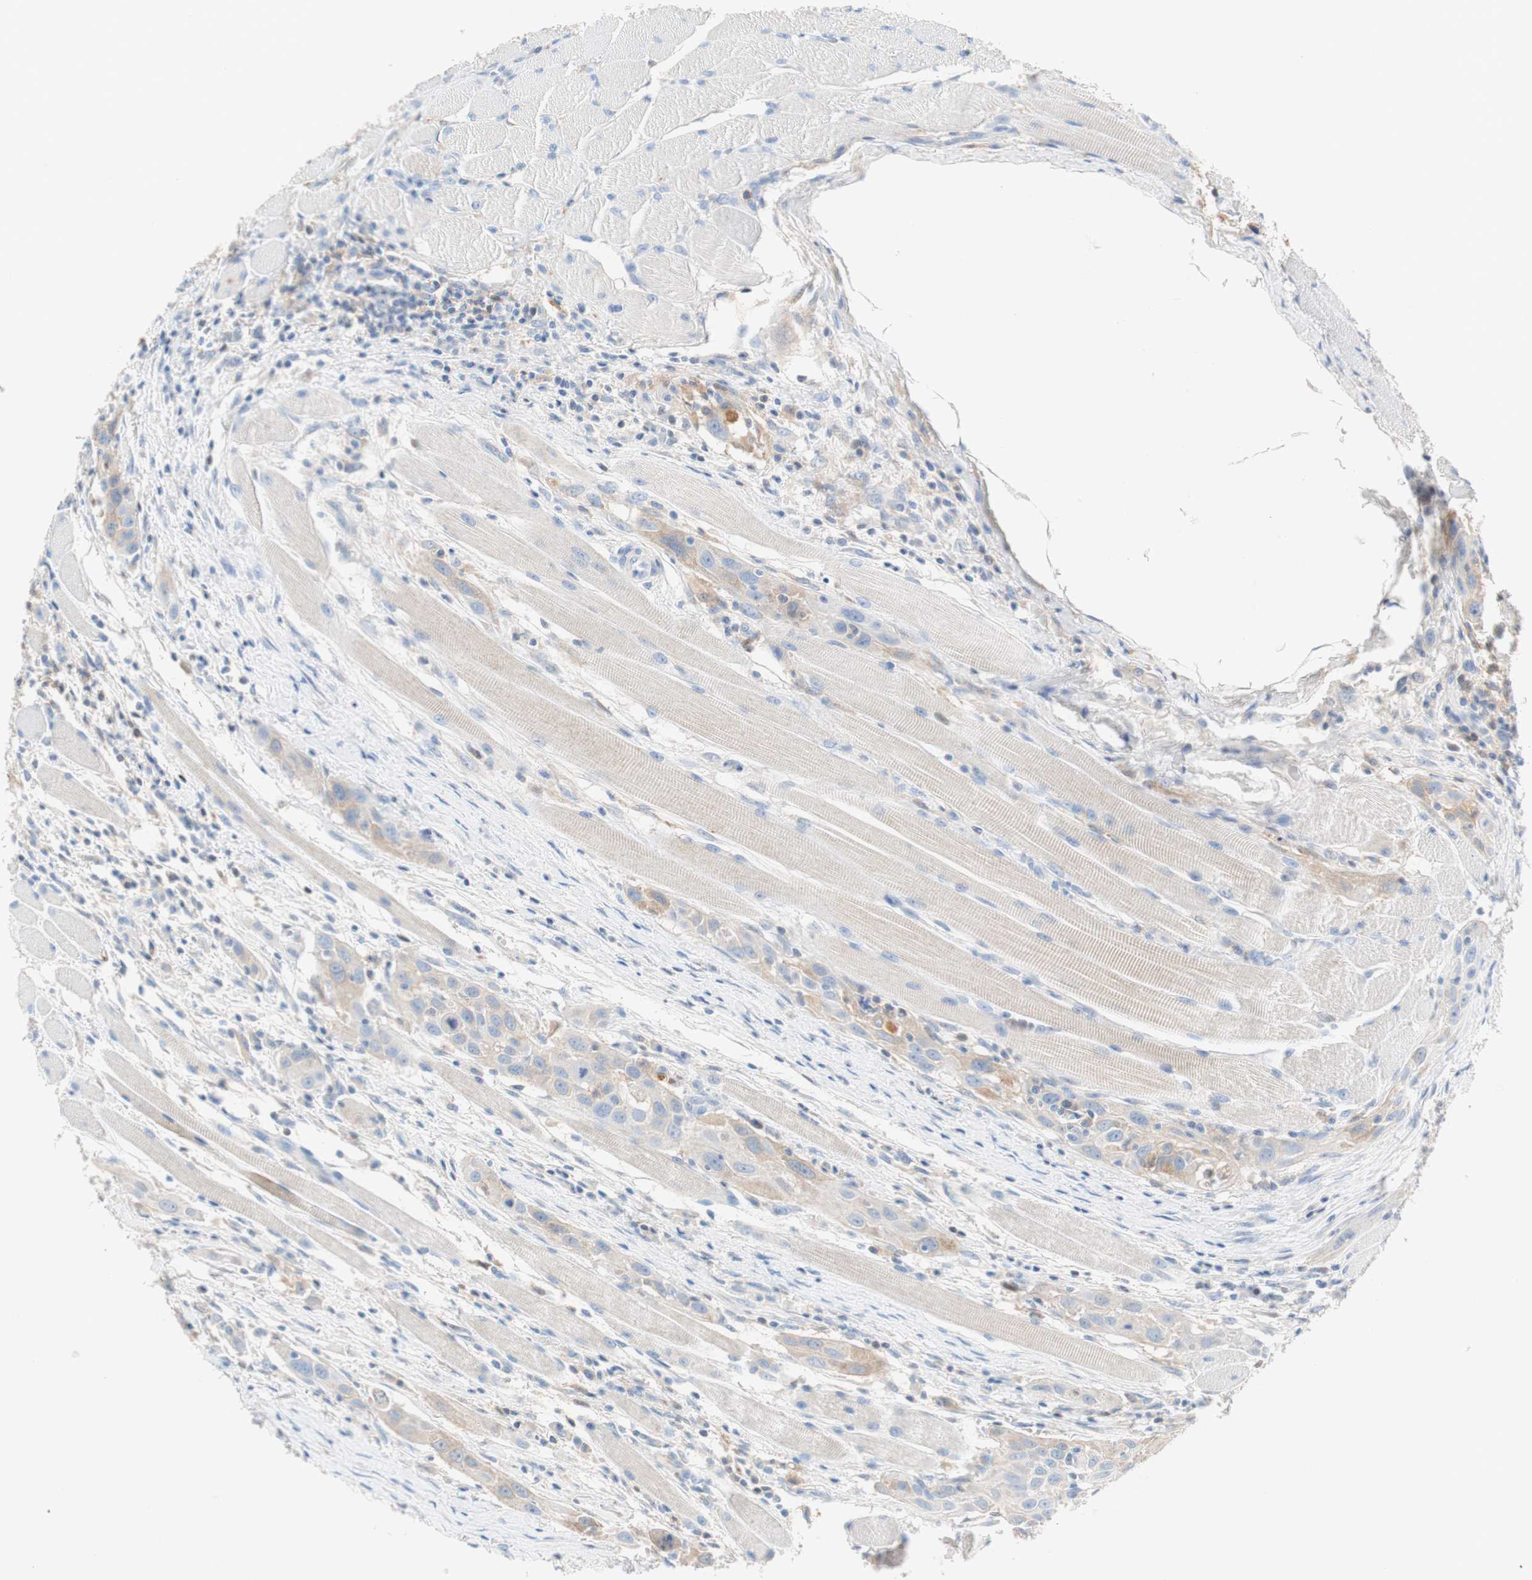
{"staining": {"intensity": "weak", "quantity": "<25%", "location": "cytoplasmic/membranous"}, "tissue": "head and neck cancer", "cell_type": "Tumor cells", "image_type": "cancer", "snomed": [{"axis": "morphology", "description": "Squamous cell carcinoma, NOS"}, {"axis": "topography", "description": "Oral tissue"}, {"axis": "topography", "description": "Head-Neck"}], "caption": "IHC of head and neck squamous cell carcinoma shows no staining in tumor cells.", "gene": "RBP4", "patient": {"sex": "female", "age": 50}}